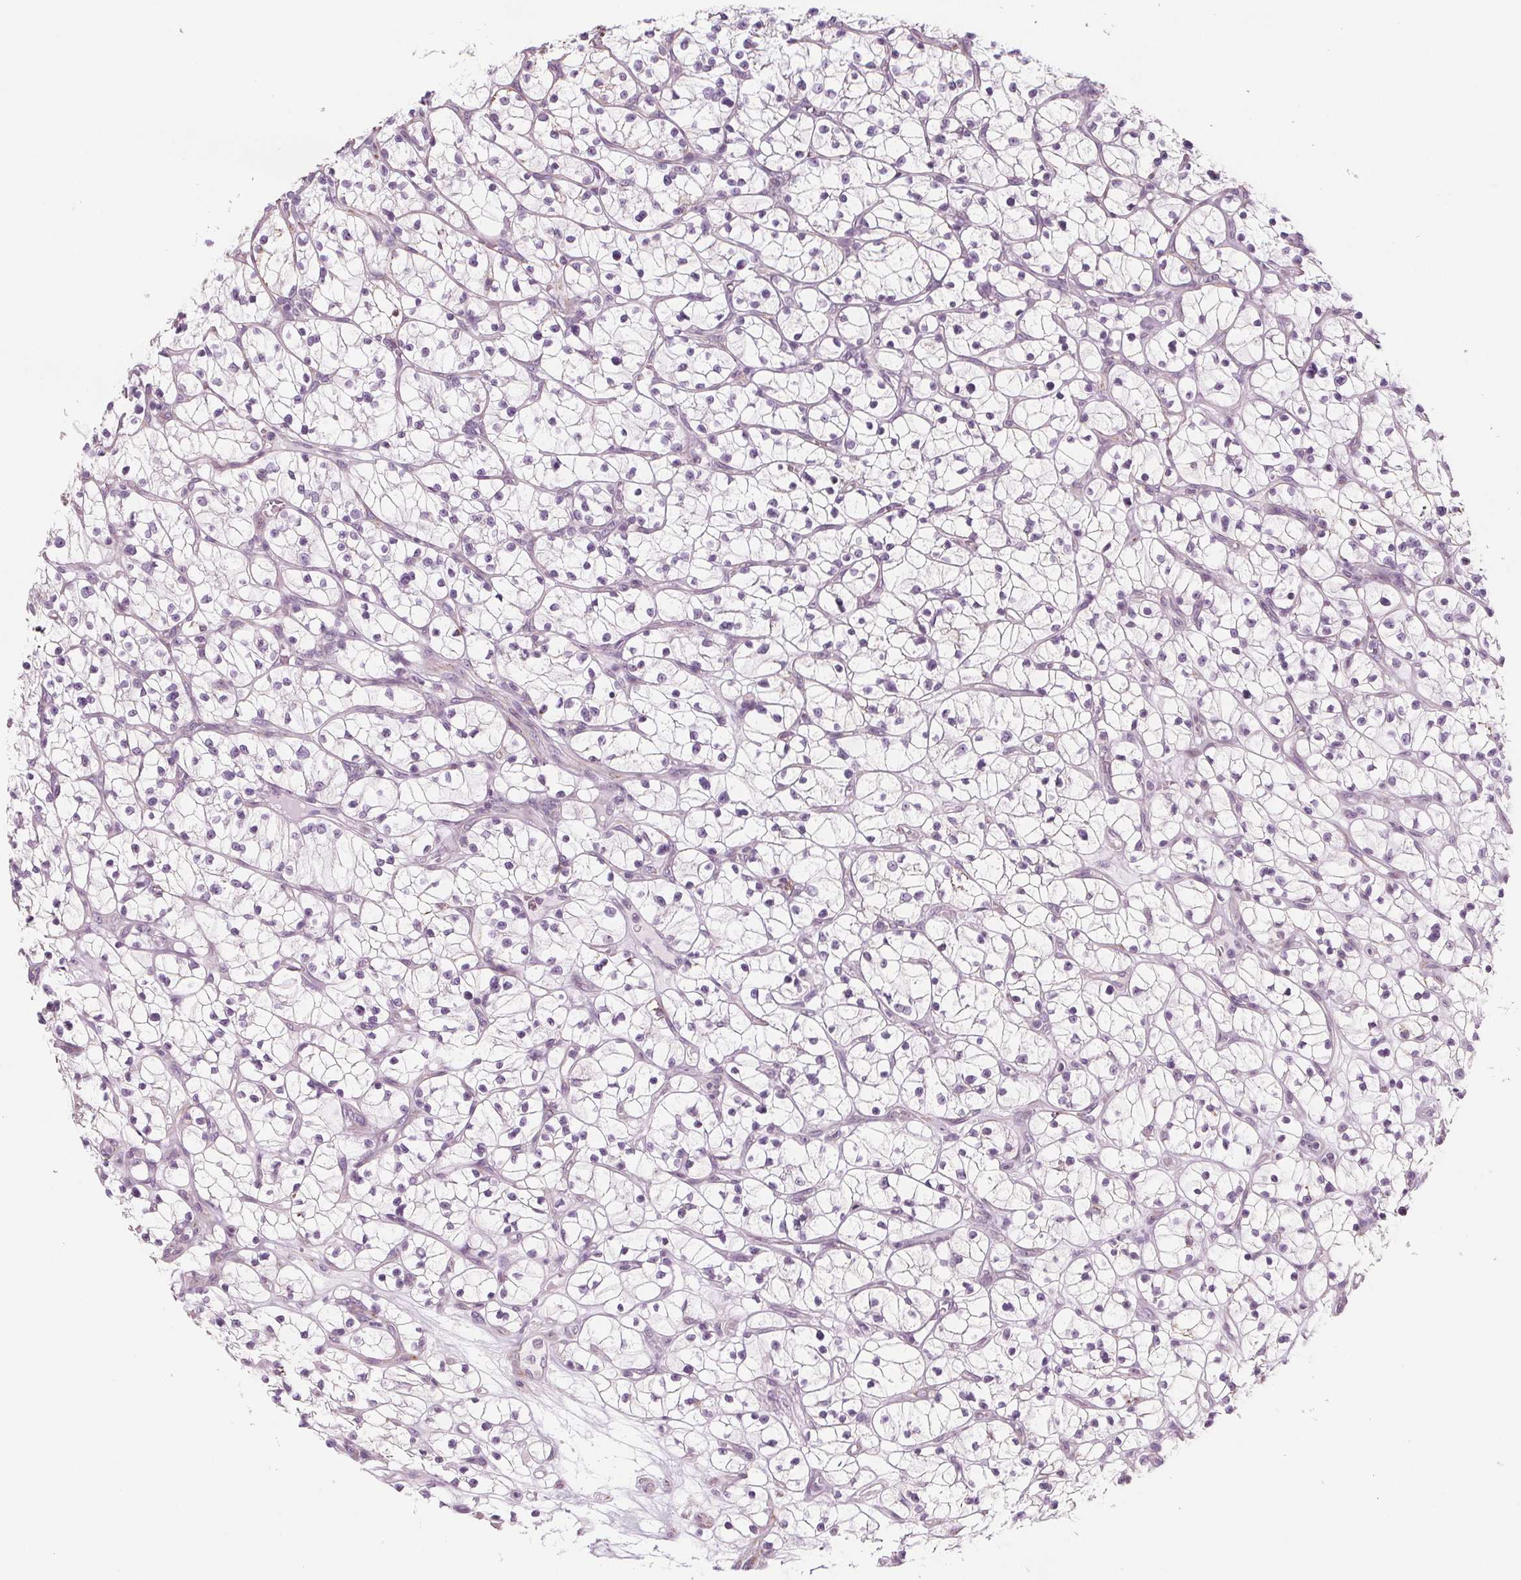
{"staining": {"intensity": "negative", "quantity": "none", "location": "none"}, "tissue": "renal cancer", "cell_type": "Tumor cells", "image_type": "cancer", "snomed": [{"axis": "morphology", "description": "Adenocarcinoma, NOS"}, {"axis": "topography", "description": "Kidney"}], "caption": "DAB immunohistochemical staining of adenocarcinoma (renal) displays no significant expression in tumor cells. (DAB immunohistochemistry, high magnification).", "gene": "IL17C", "patient": {"sex": "female", "age": 64}}